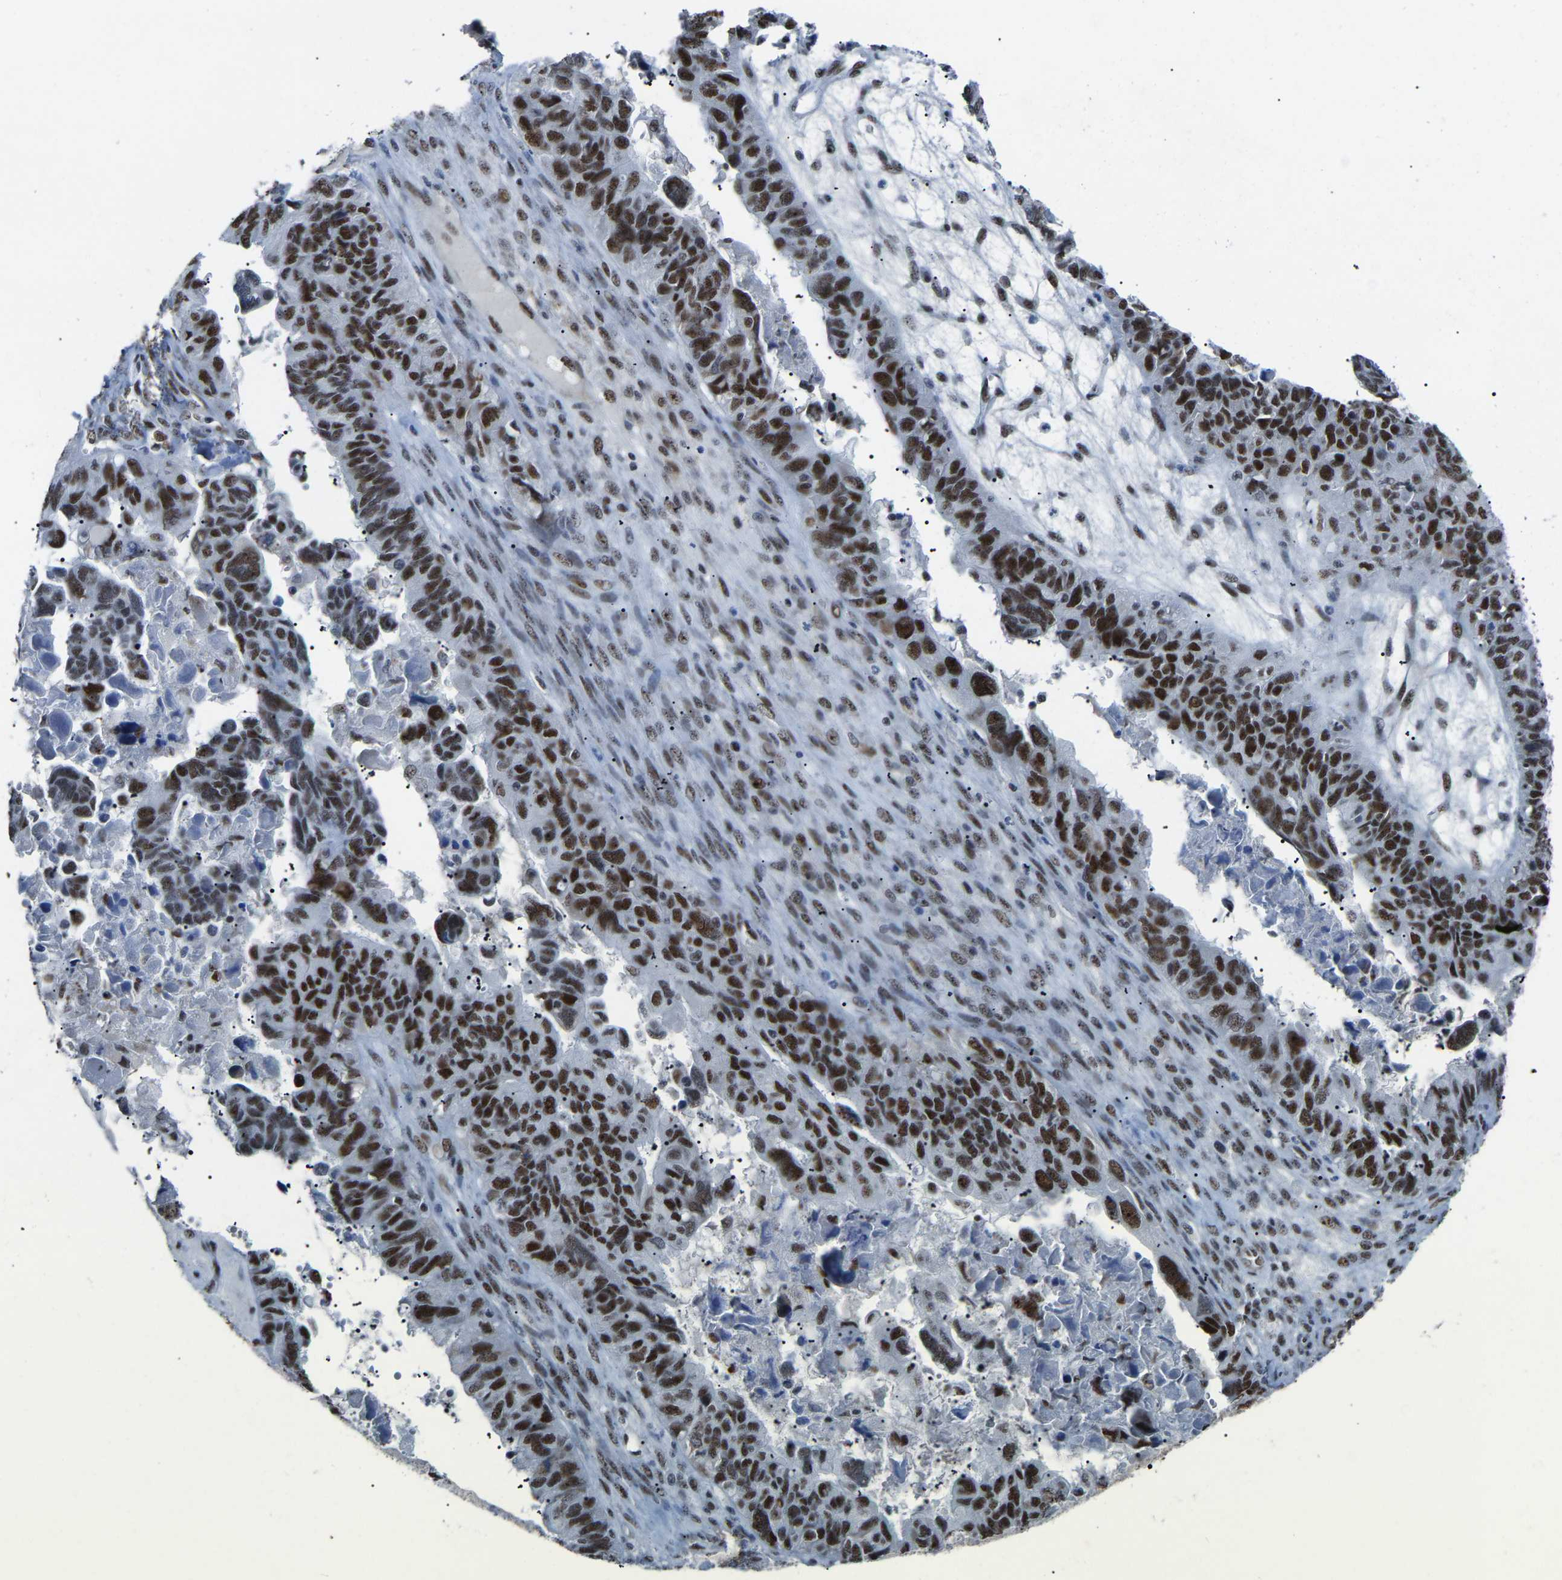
{"staining": {"intensity": "strong", "quantity": ">75%", "location": "nuclear"}, "tissue": "ovarian cancer", "cell_type": "Tumor cells", "image_type": "cancer", "snomed": [{"axis": "morphology", "description": "Cystadenocarcinoma, serous, NOS"}, {"axis": "topography", "description": "Ovary"}], "caption": "The micrograph exhibits a brown stain indicating the presence of a protein in the nuclear of tumor cells in ovarian cancer. Nuclei are stained in blue.", "gene": "DDX5", "patient": {"sex": "female", "age": 79}}